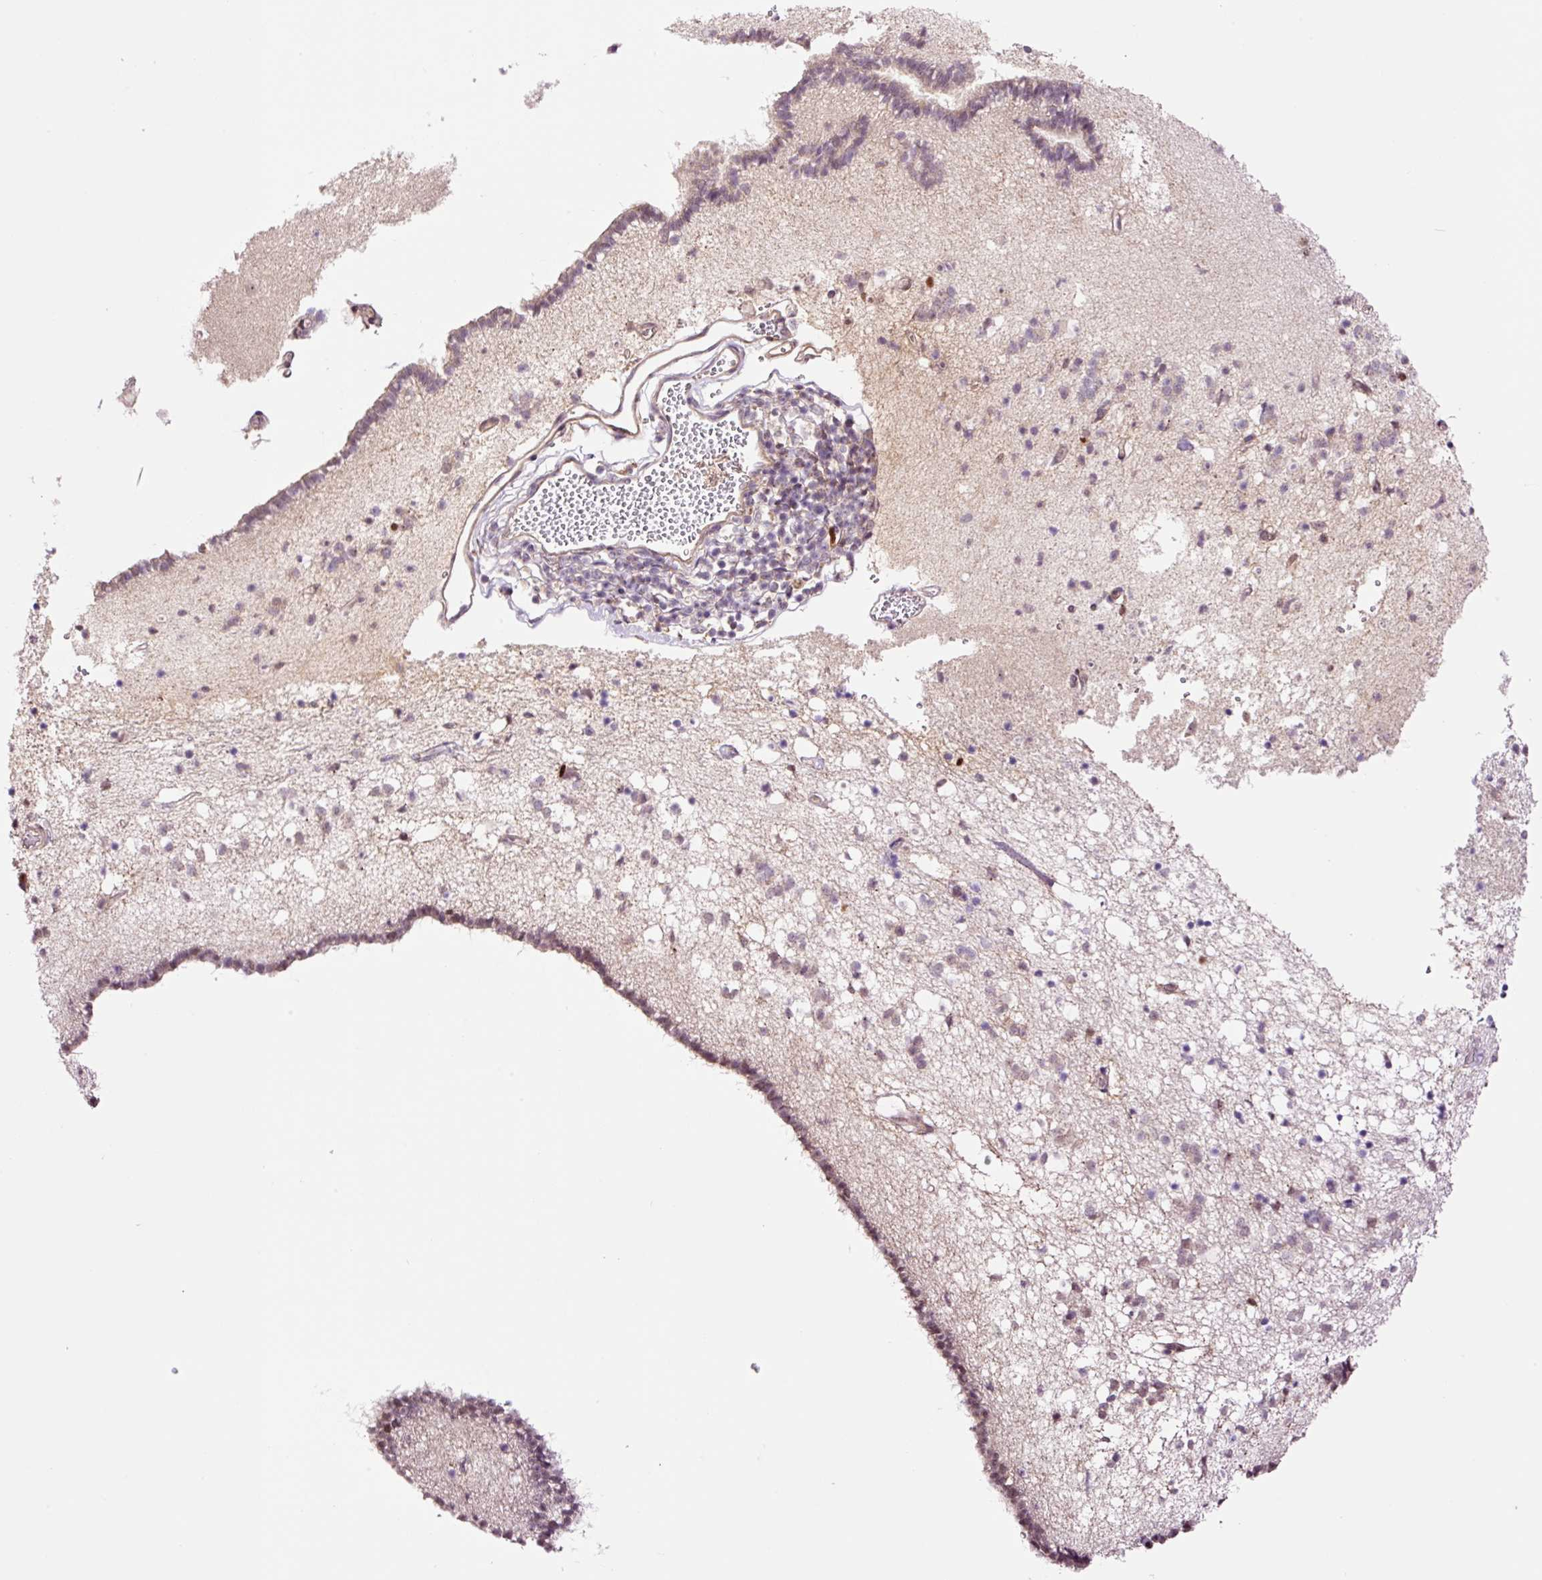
{"staining": {"intensity": "negative", "quantity": "none", "location": "none"}, "tissue": "caudate", "cell_type": "Glial cells", "image_type": "normal", "snomed": [{"axis": "morphology", "description": "Normal tissue, NOS"}, {"axis": "topography", "description": "Lateral ventricle wall"}], "caption": "This is an immunohistochemistry (IHC) histopathology image of benign human caudate. There is no positivity in glial cells.", "gene": "DPPA4", "patient": {"sex": "male", "age": 58}}